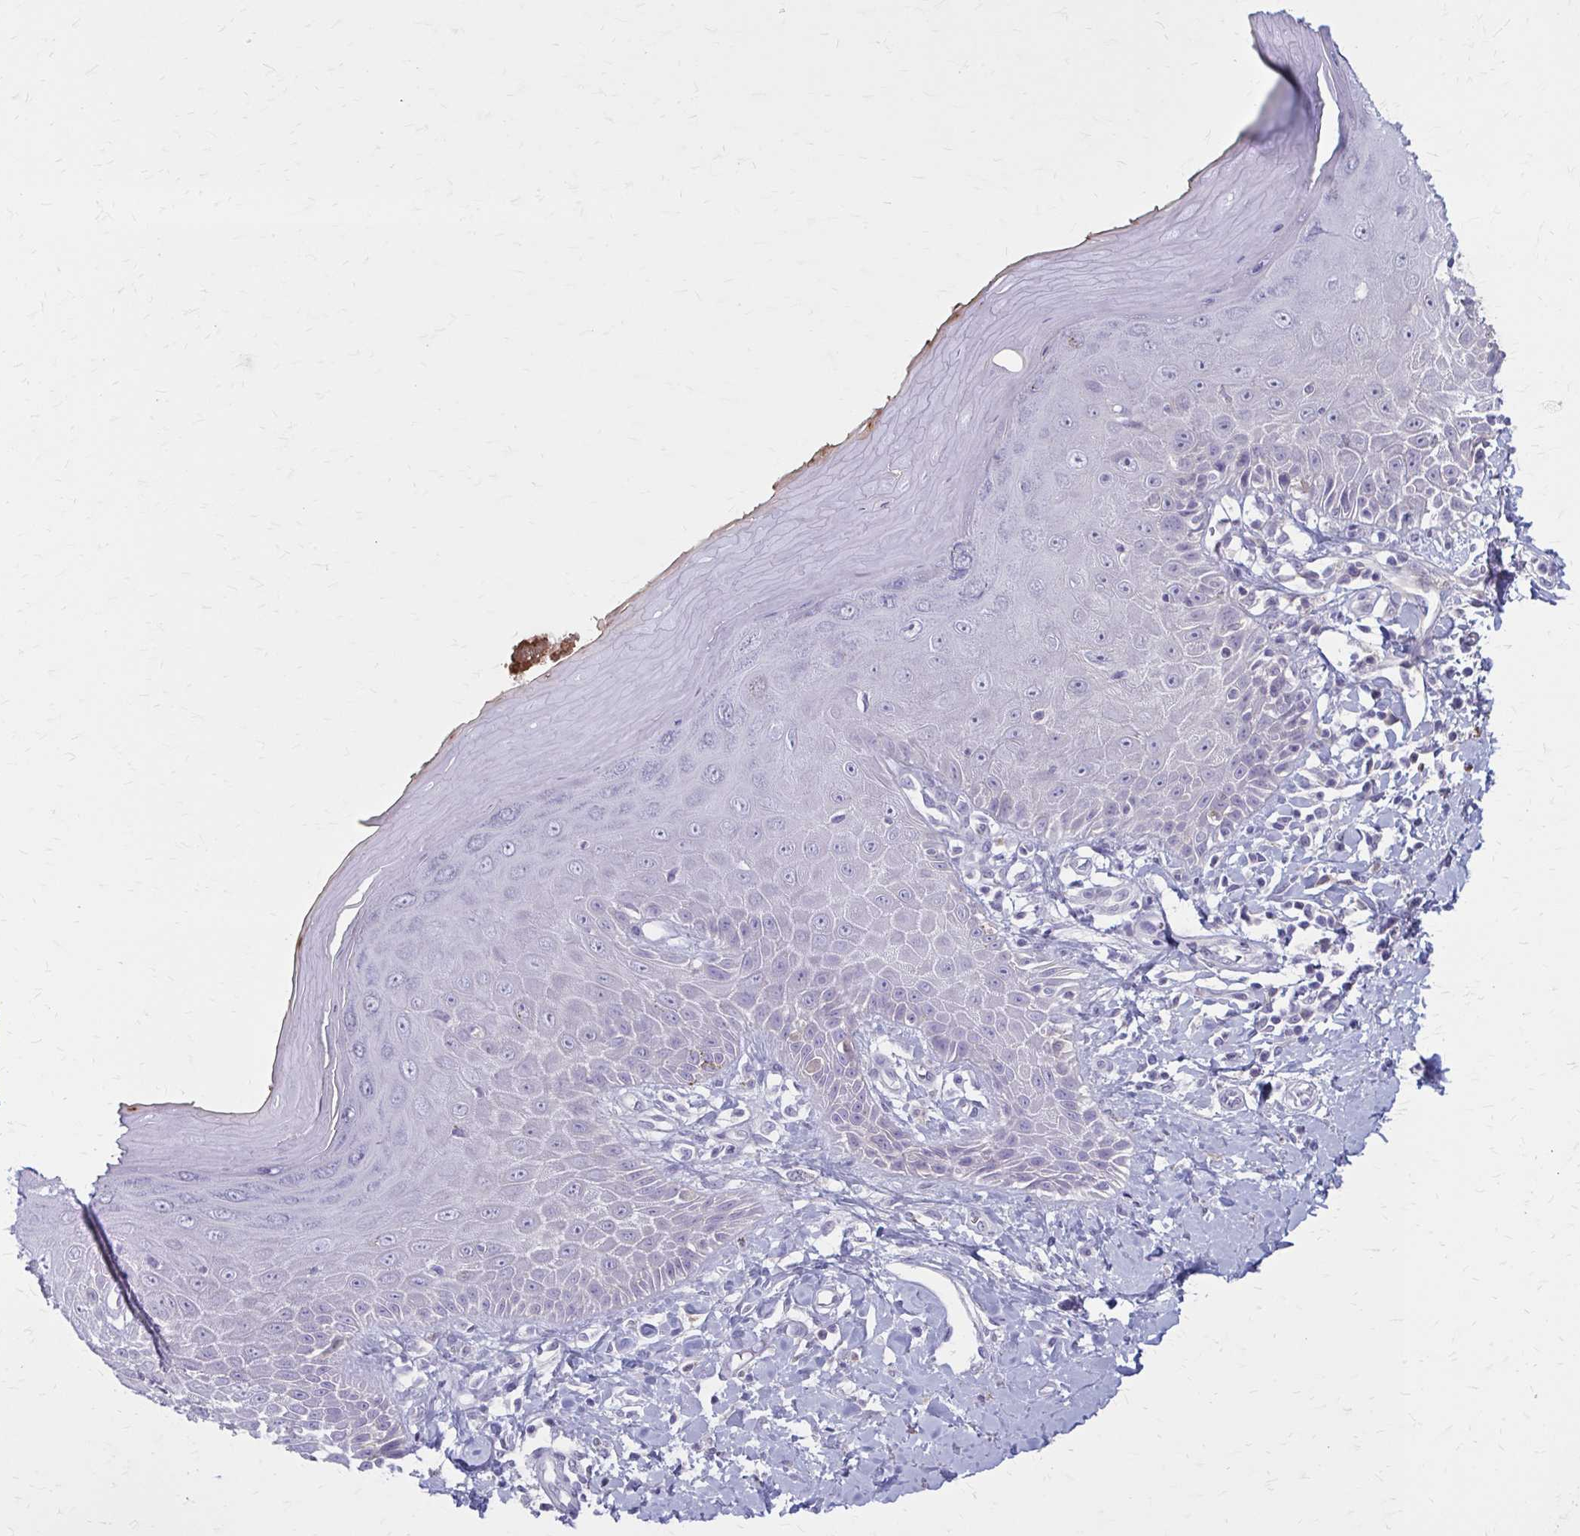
{"staining": {"intensity": "negative", "quantity": "none", "location": "none"}, "tissue": "skin", "cell_type": "Epidermal cells", "image_type": "normal", "snomed": [{"axis": "morphology", "description": "Normal tissue, NOS"}, {"axis": "topography", "description": "Anal"}, {"axis": "topography", "description": "Peripheral nerve tissue"}], "caption": "Micrograph shows no significant protein positivity in epidermal cells of unremarkable skin. (DAB IHC, high magnification).", "gene": "SERPIND1", "patient": {"sex": "male", "age": 78}}